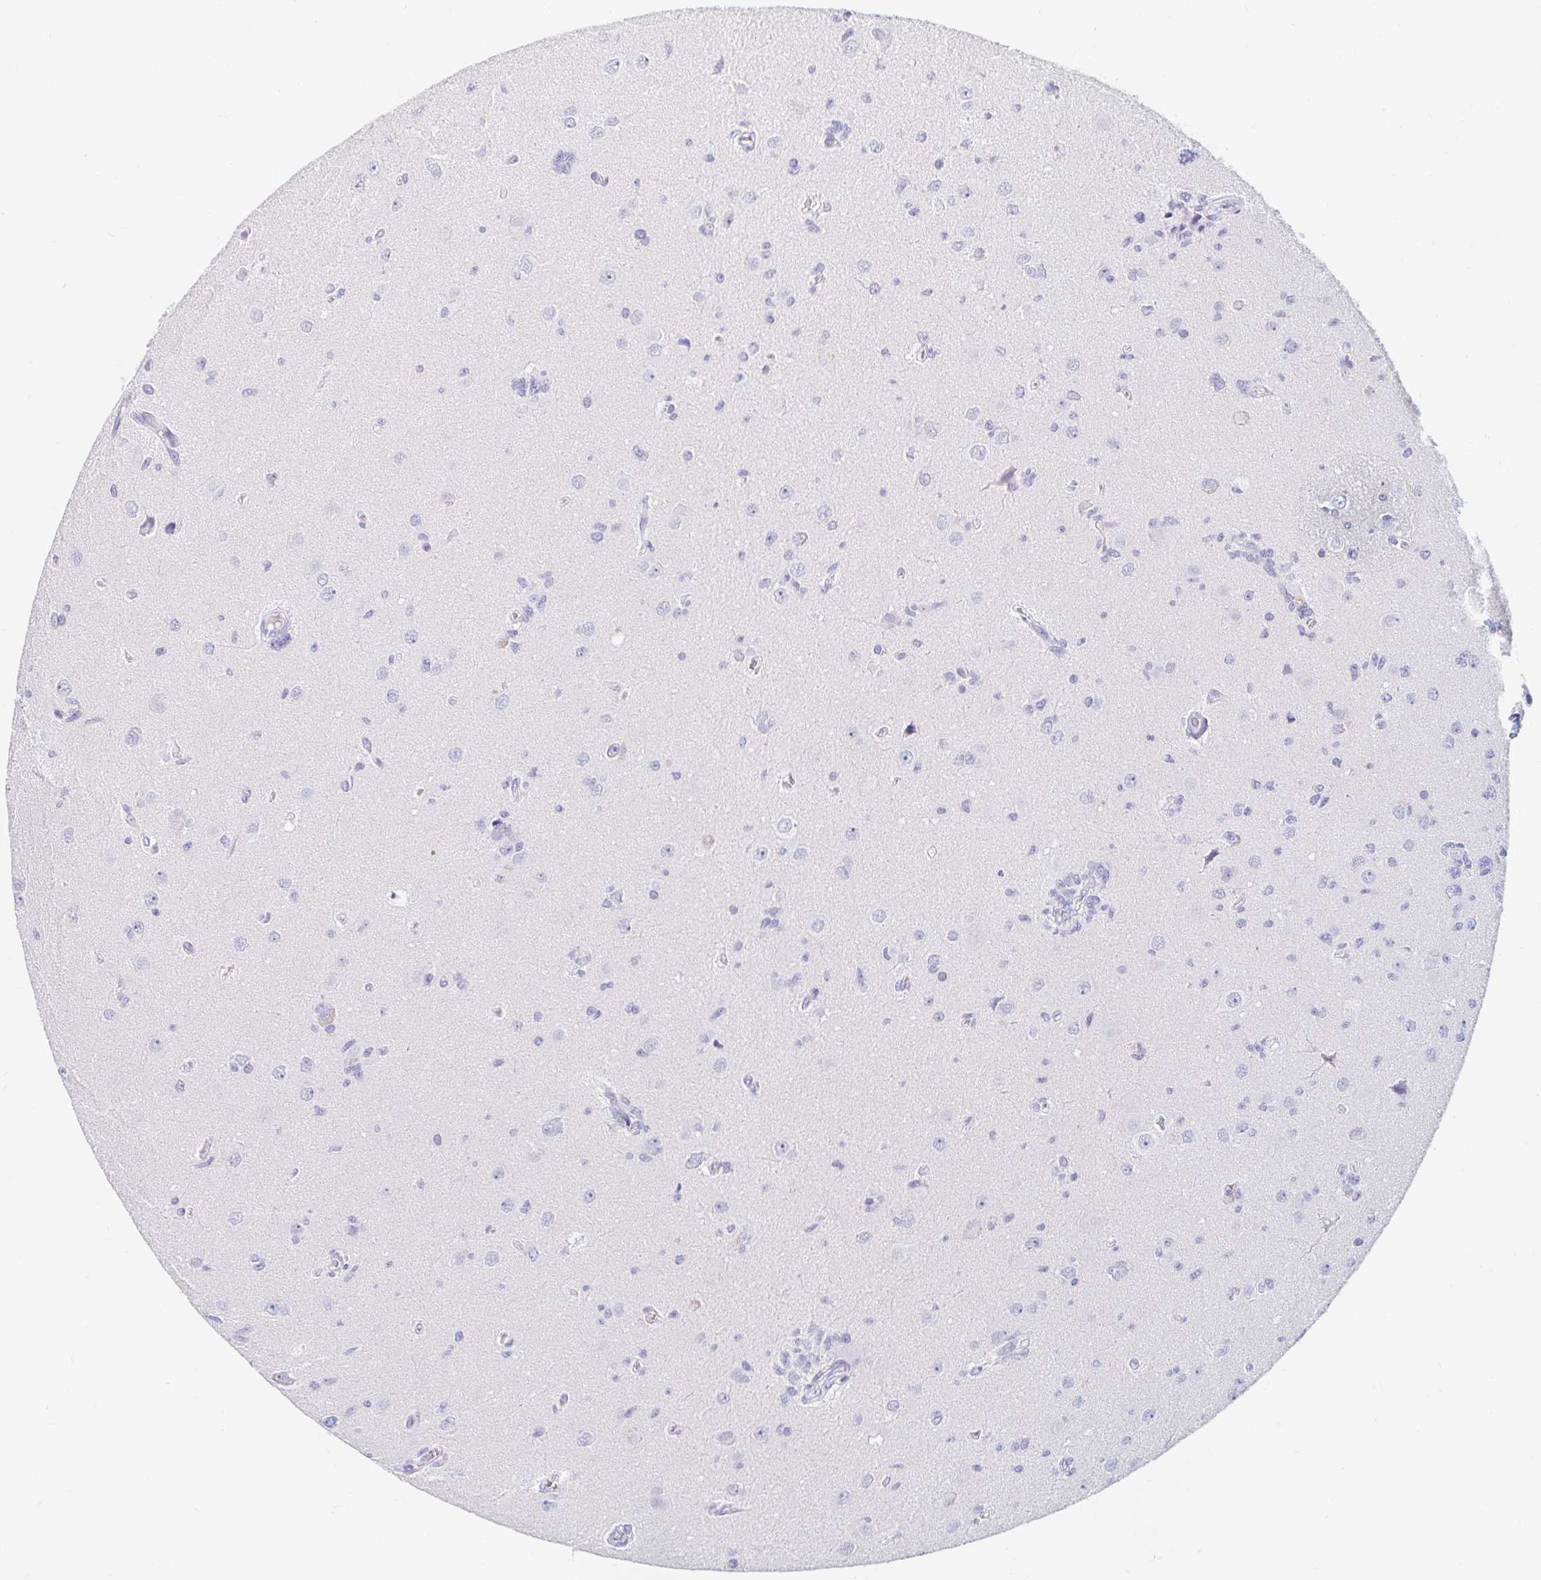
{"staining": {"intensity": "negative", "quantity": "none", "location": "none"}, "tissue": "glioma", "cell_type": "Tumor cells", "image_type": "cancer", "snomed": [{"axis": "morphology", "description": "Glioma, malignant, High grade"}, {"axis": "topography", "description": "Brain"}], "caption": "The immunohistochemistry (IHC) micrograph has no significant expression in tumor cells of malignant high-grade glioma tissue. (Immunohistochemistry, brightfield microscopy, high magnification).", "gene": "TEX44", "patient": {"sex": "male", "age": 67}}